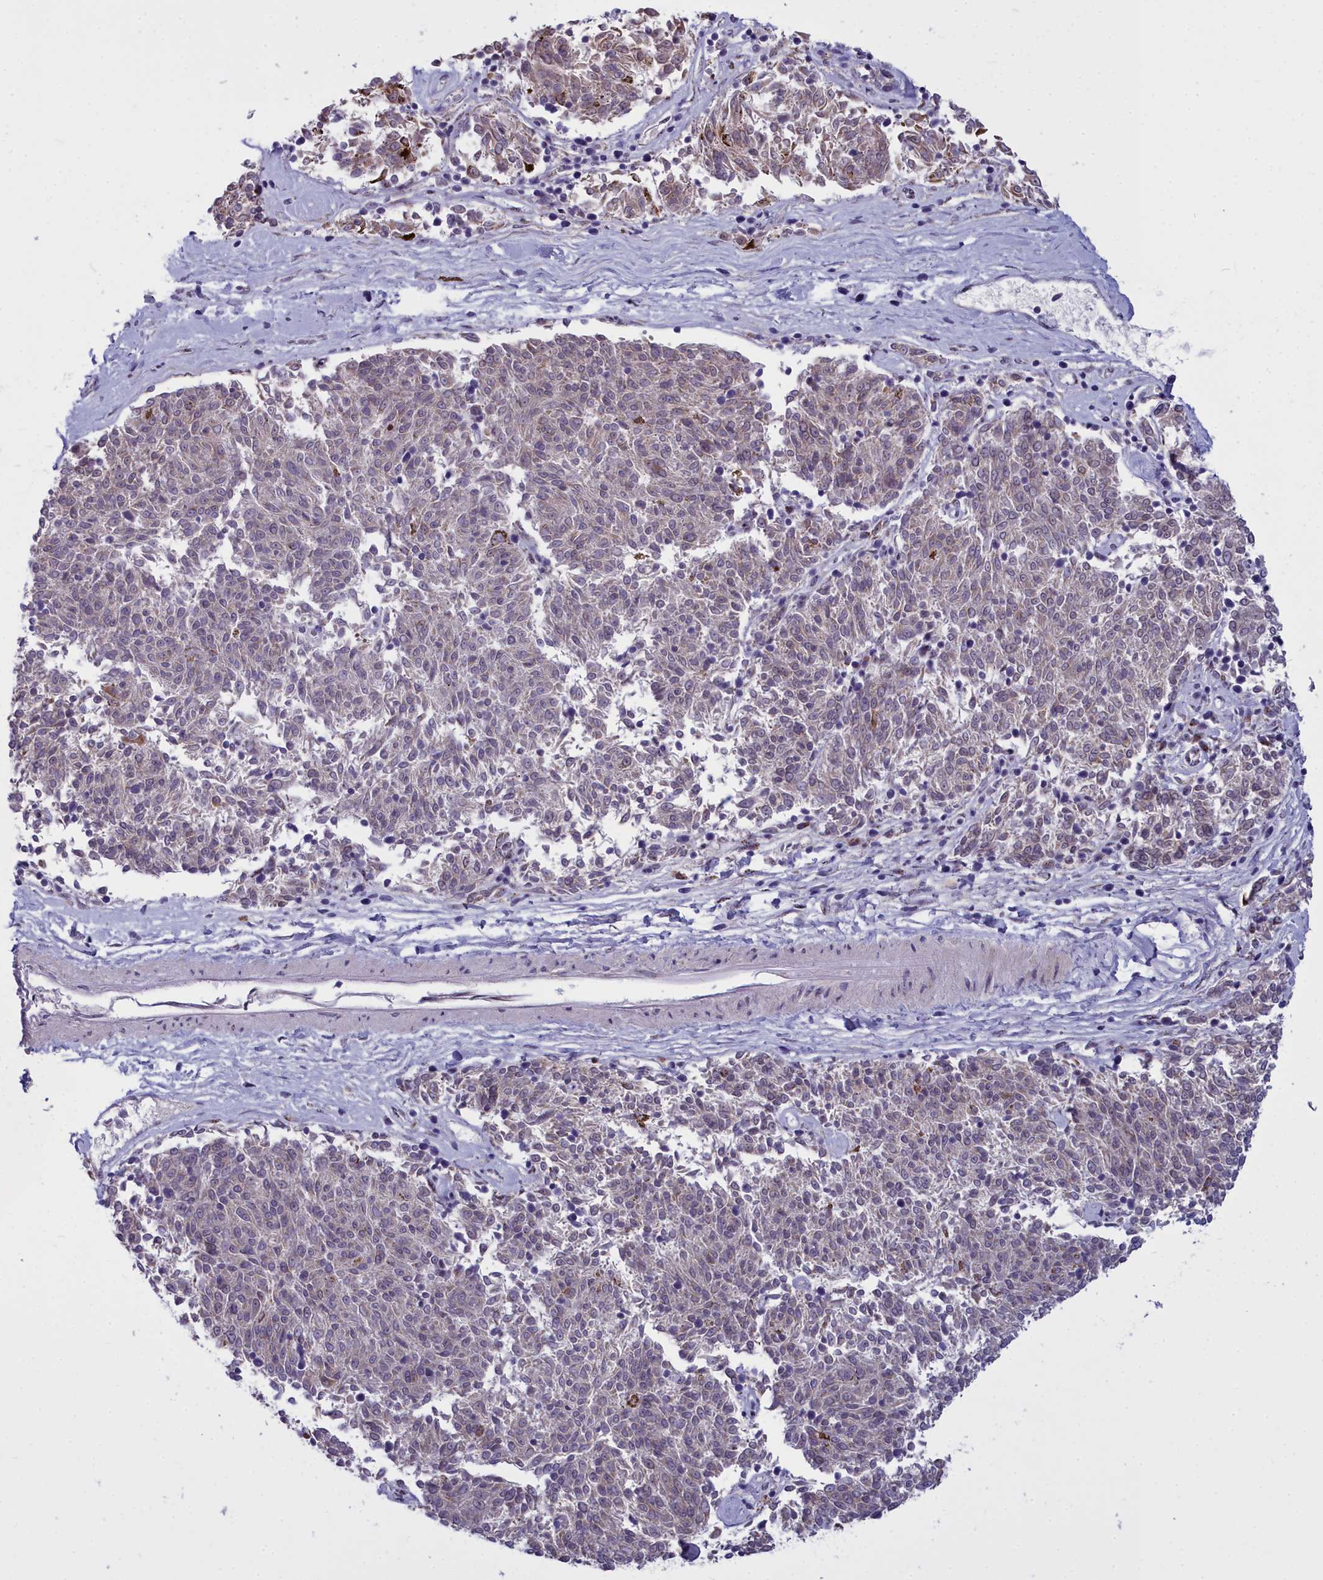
{"staining": {"intensity": "negative", "quantity": "none", "location": "none"}, "tissue": "melanoma", "cell_type": "Tumor cells", "image_type": "cancer", "snomed": [{"axis": "morphology", "description": "Malignant melanoma, NOS"}, {"axis": "topography", "description": "Skin"}], "caption": "Immunohistochemistry (IHC) of melanoma reveals no staining in tumor cells. (DAB (3,3'-diaminobenzidine) immunohistochemistry with hematoxylin counter stain).", "gene": "WDPCP", "patient": {"sex": "female", "age": 72}}